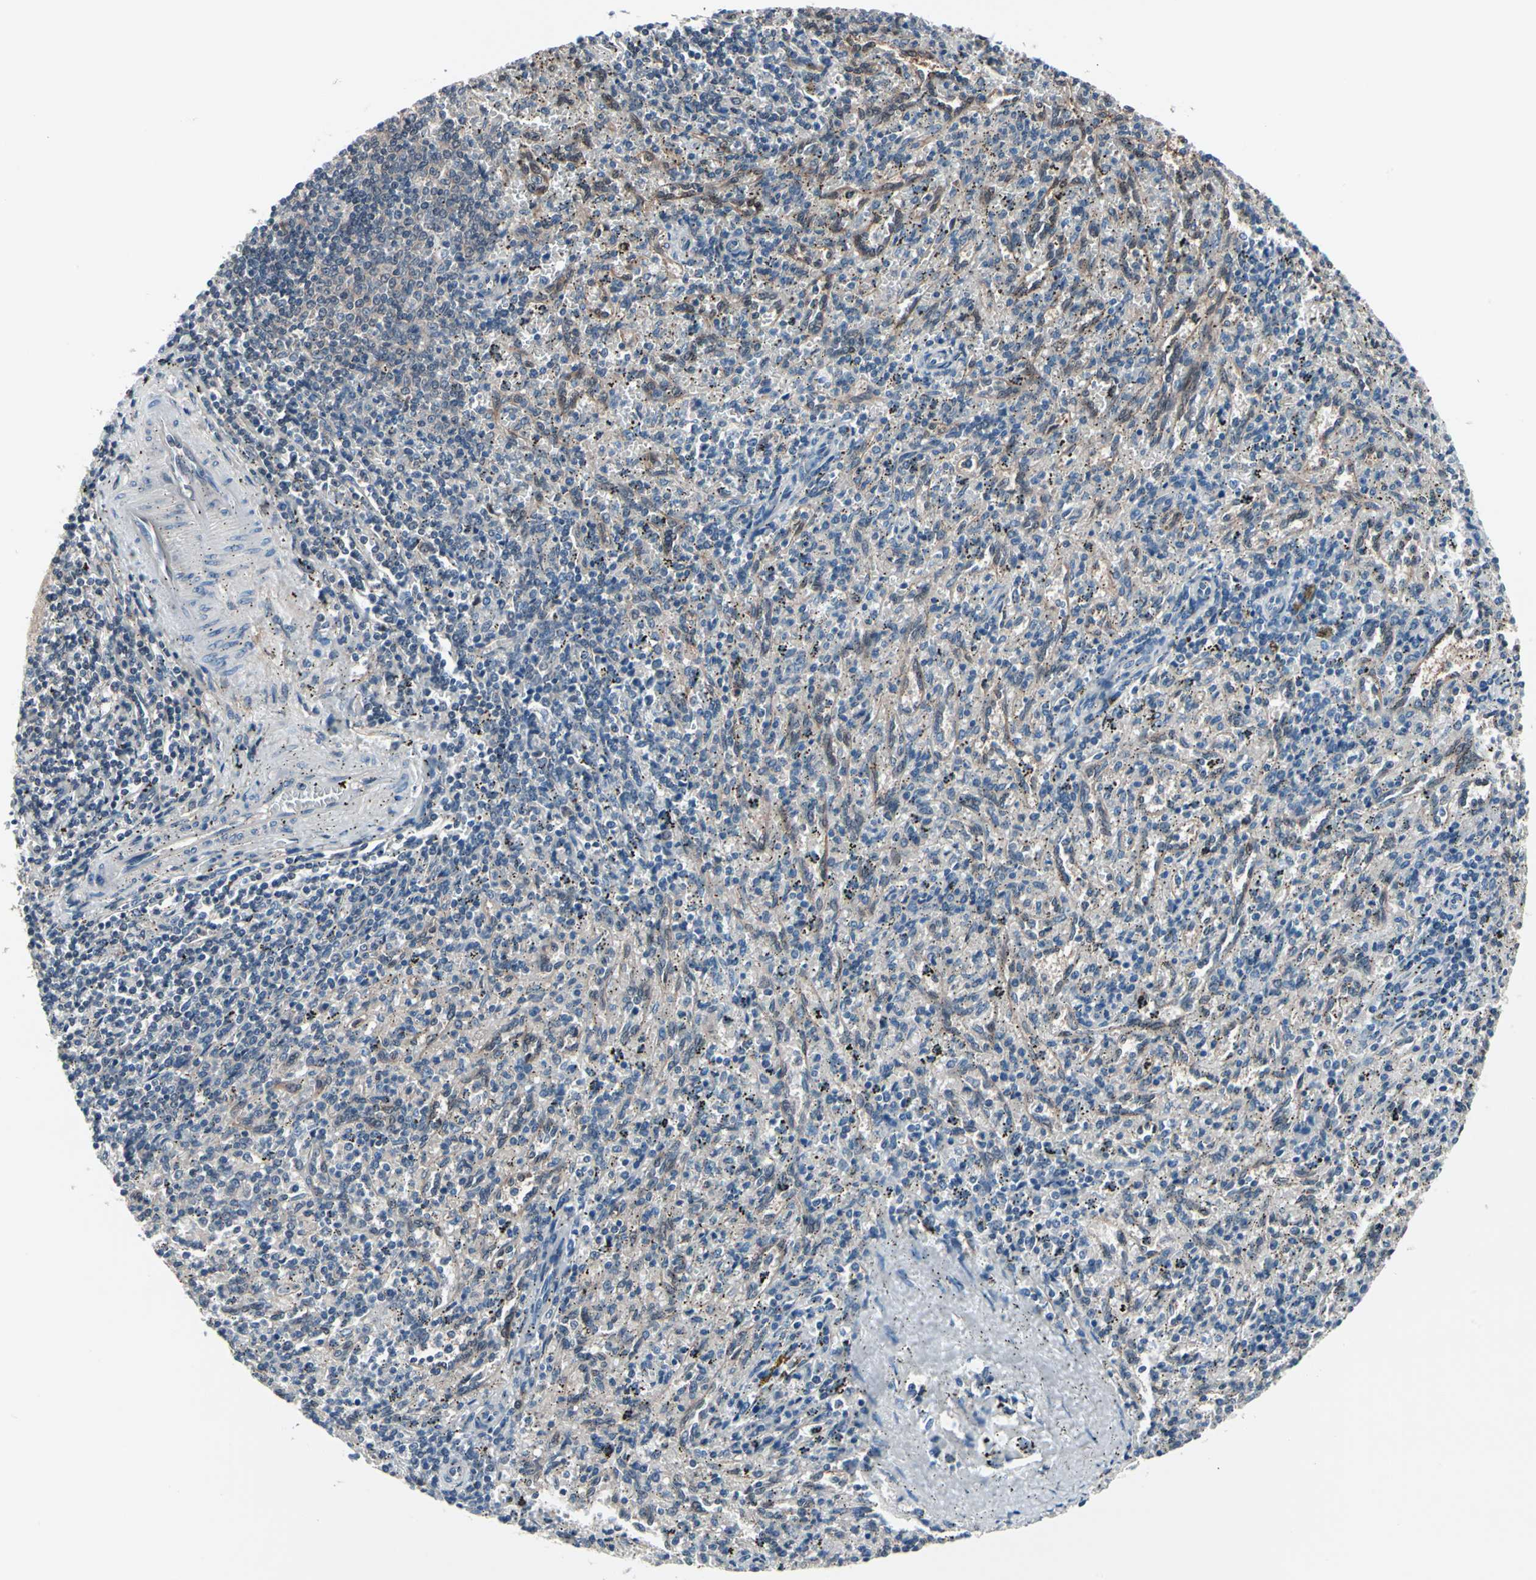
{"staining": {"intensity": "weak", "quantity": ">75%", "location": "cytoplasmic/membranous"}, "tissue": "spleen", "cell_type": "Cells in red pulp", "image_type": "normal", "snomed": [{"axis": "morphology", "description": "Normal tissue, NOS"}, {"axis": "topography", "description": "Spleen"}], "caption": "An IHC photomicrograph of benign tissue is shown. Protein staining in brown shows weak cytoplasmic/membranous positivity in spleen within cells in red pulp.", "gene": "PRDX6", "patient": {"sex": "female", "age": 10}}